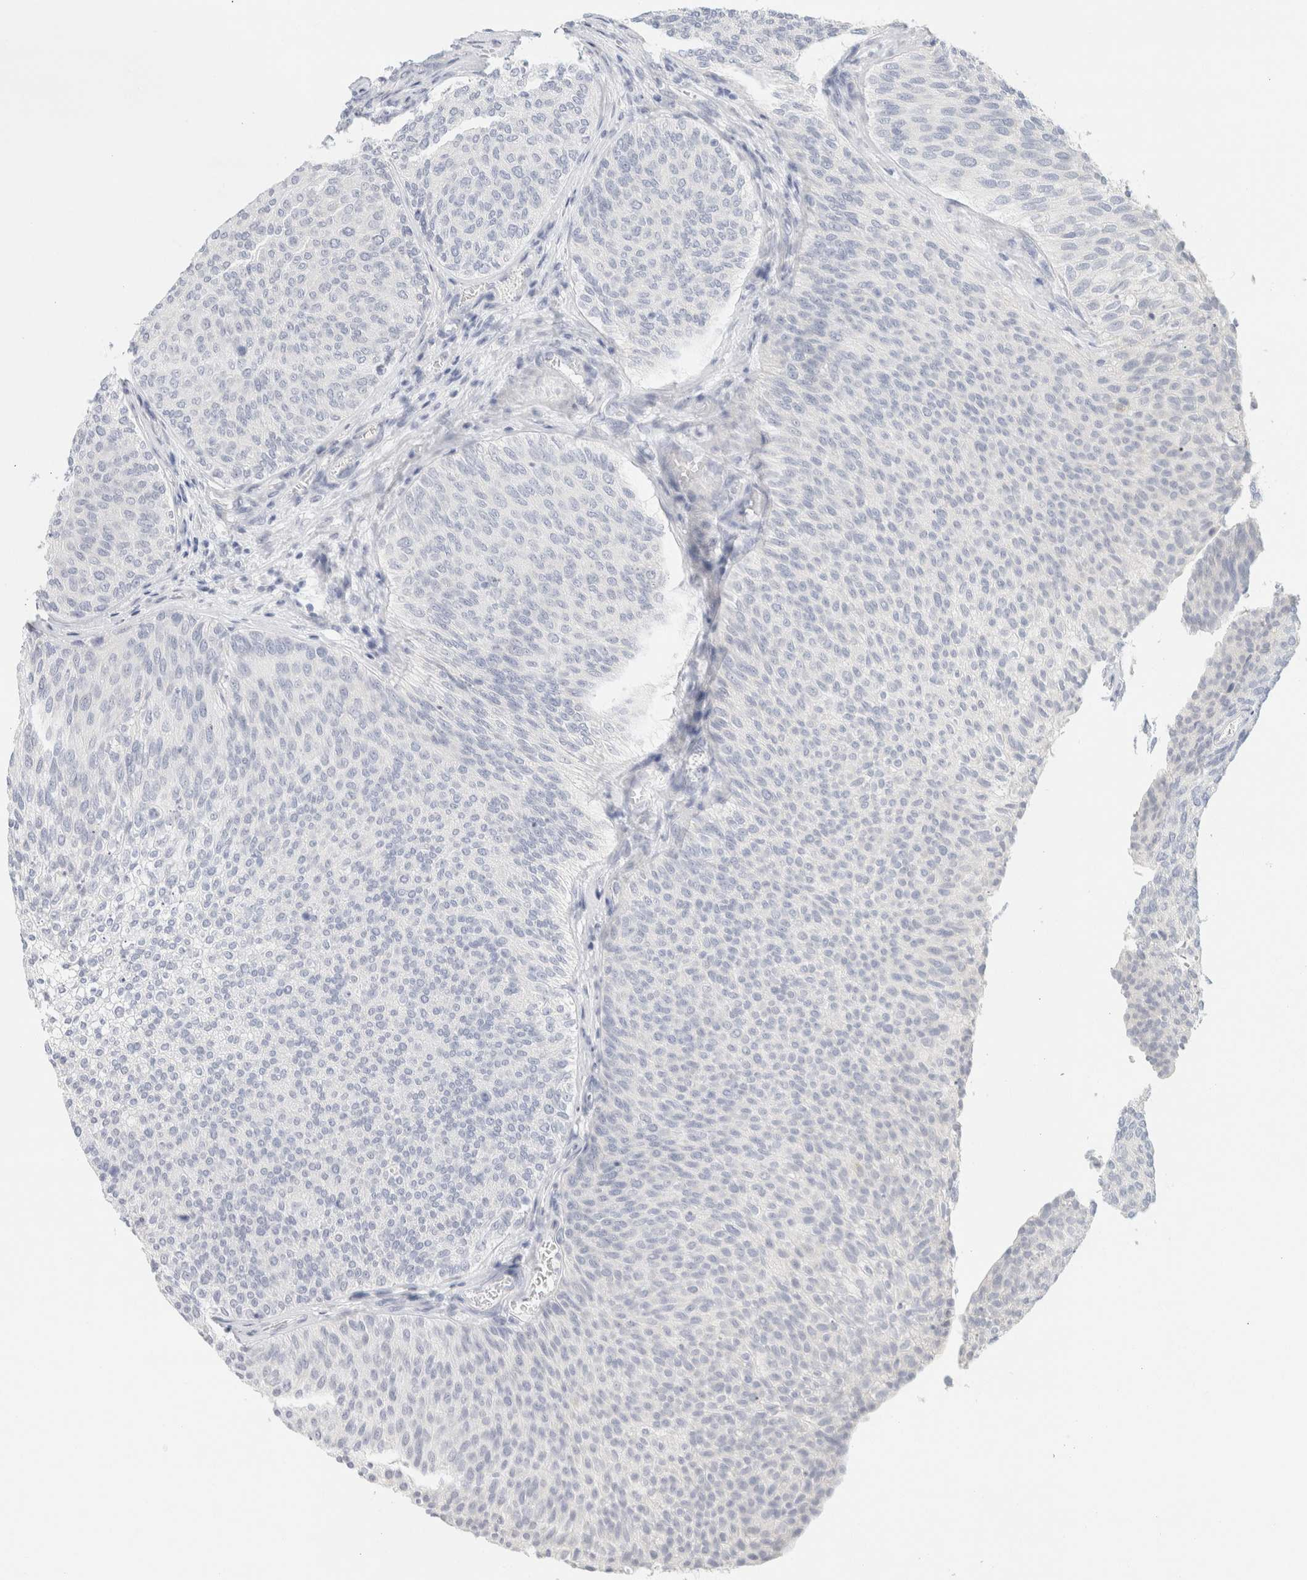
{"staining": {"intensity": "negative", "quantity": "none", "location": "none"}, "tissue": "urothelial cancer", "cell_type": "Tumor cells", "image_type": "cancer", "snomed": [{"axis": "morphology", "description": "Urothelial carcinoma, Low grade"}, {"axis": "topography", "description": "Urinary bladder"}], "caption": "Histopathology image shows no significant protein staining in tumor cells of urothelial carcinoma (low-grade).", "gene": "NEFM", "patient": {"sex": "female", "age": 79}}